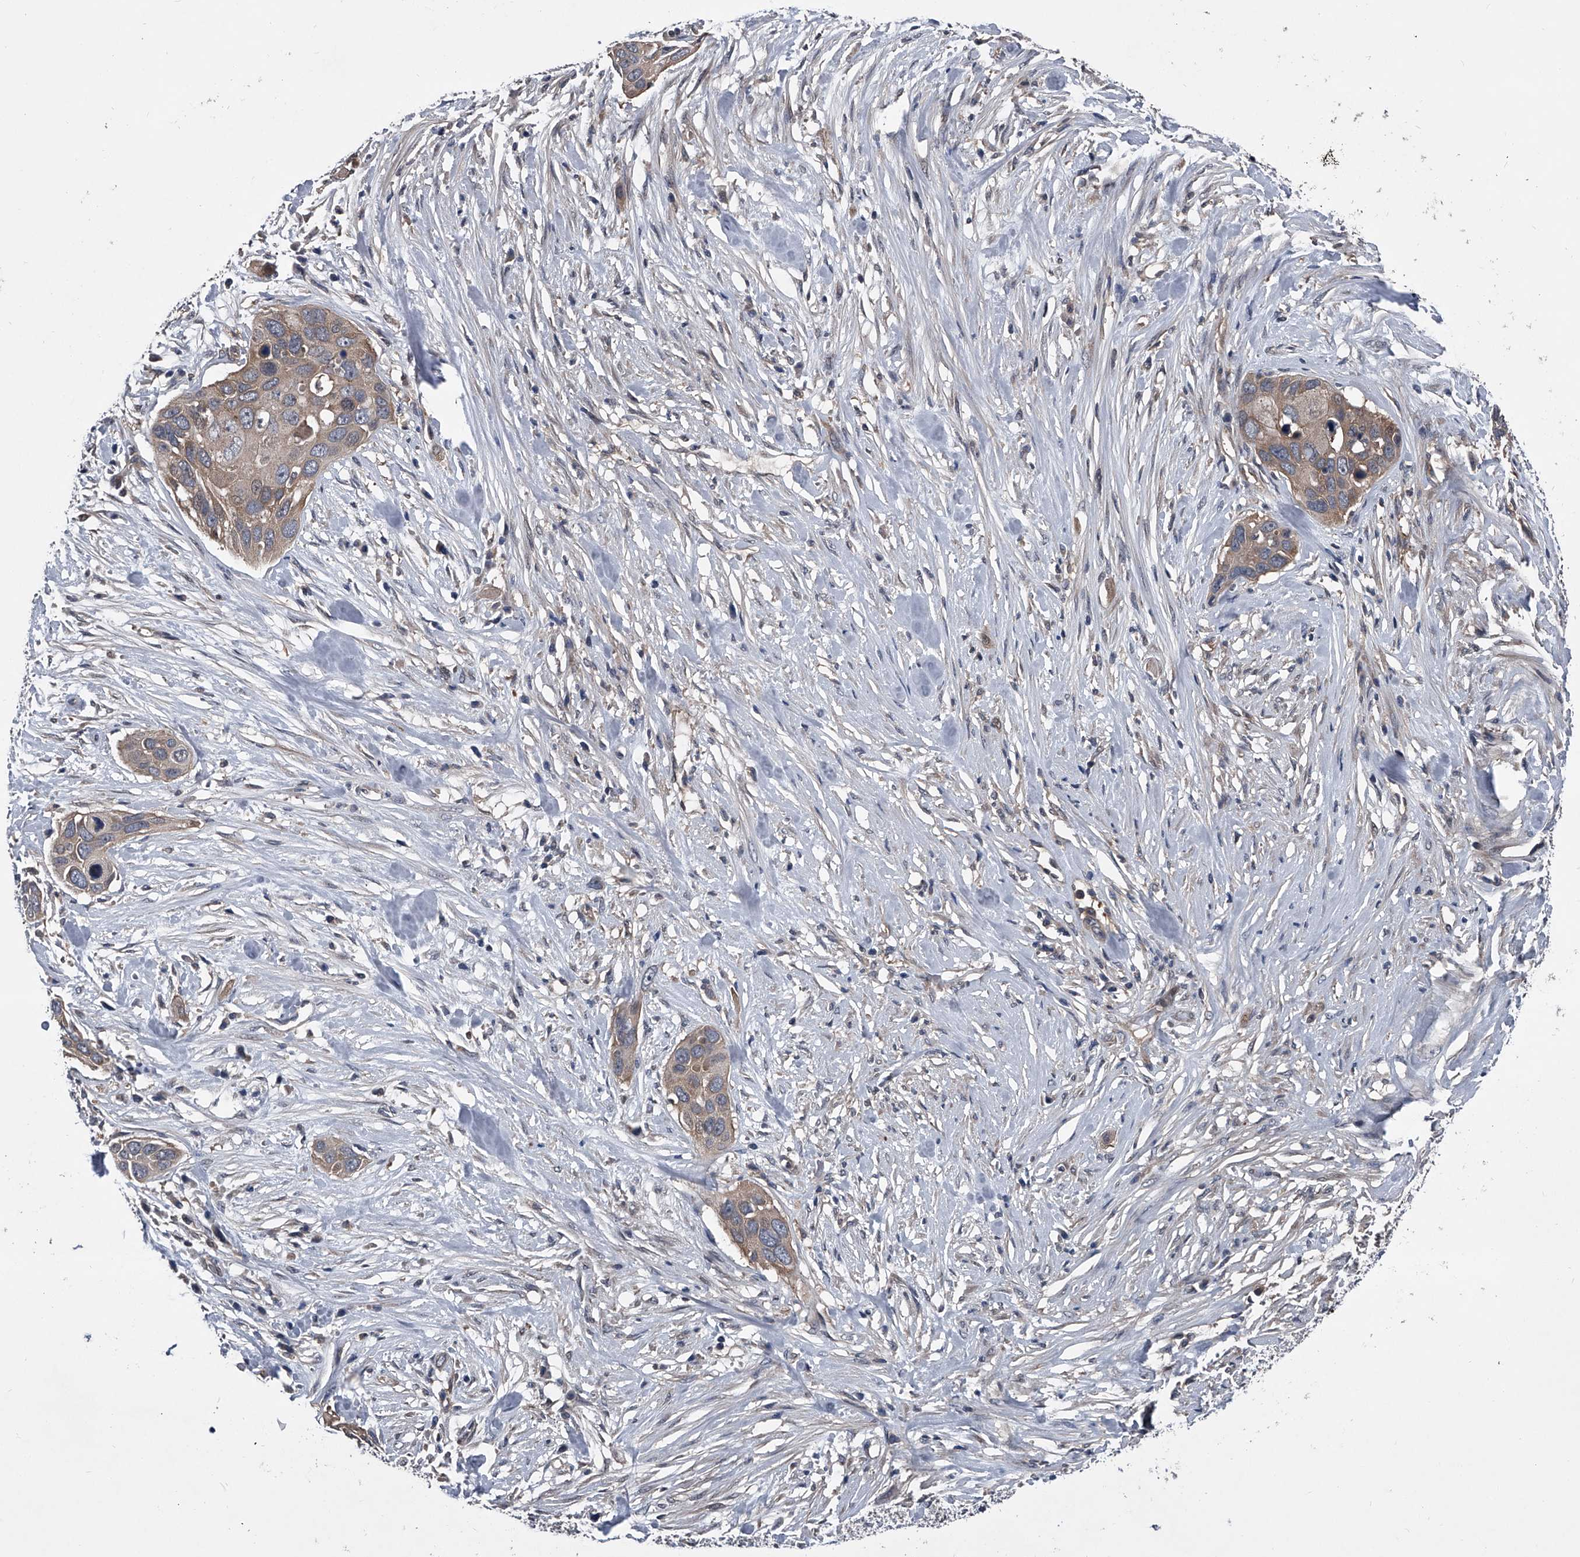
{"staining": {"intensity": "weak", "quantity": ">75%", "location": "cytoplasmic/membranous"}, "tissue": "pancreatic cancer", "cell_type": "Tumor cells", "image_type": "cancer", "snomed": [{"axis": "morphology", "description": "Adenocarcinoma, NOS"}, {"axis": "topography", "description": "Pancreas"}], "caption": "Immunohistochemical staining of pancreatic cancer (adenocarcinoma) shows low levels of weak cytoplasmic/membranous expression in about >75% of tumor cells. Using DAB (brown) and hematoxylin (blue) stains, captured at high magnification using brightfield microscopy.", "gene": "KIF13A", "patient": {"sex": "female", "age": 60}}